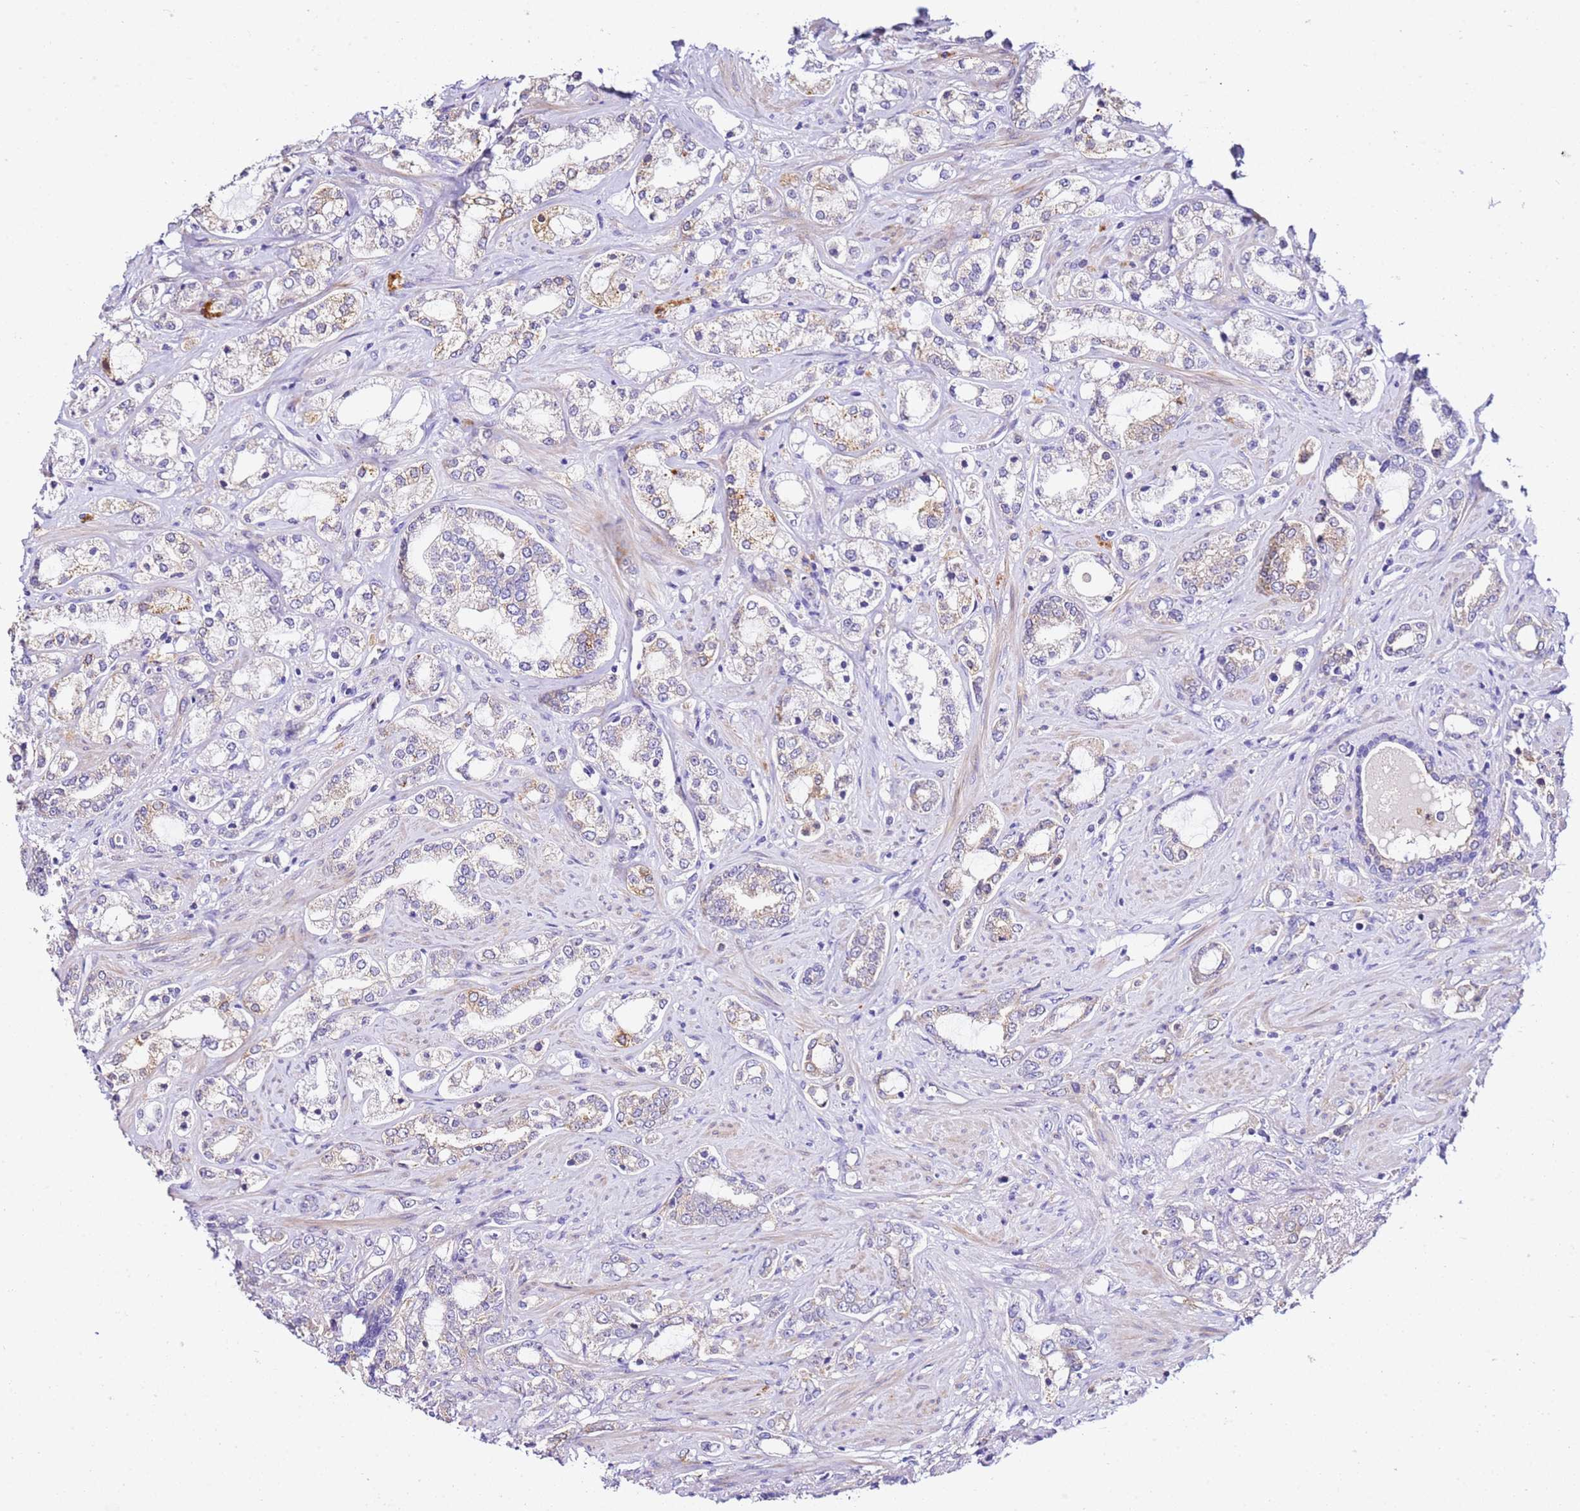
{"staining": {"intensity": "weak", "quantity": "25%-75%", "location": "cytoplasmic/membranous"}, "tissue": "prostate cancer", "cell_type": "Tumor cells", "image_type": "cancer", "snomed": [{"axis": "morphology", "description": "Adenocarcinoma, High grade"}, {"axis": "topography", "description": "Prostate"}], "caption": "This image shows high-grade adenocarcinoma (prostate) stained with immunohistochemistry to label a protein in brown. The cytoplasmic/membranous of tumor cells show weak positivity for the protein. Nuclei are counter-stained blue.", "gene": "HGD", "patient": {"sex": "male", "age": 64}}